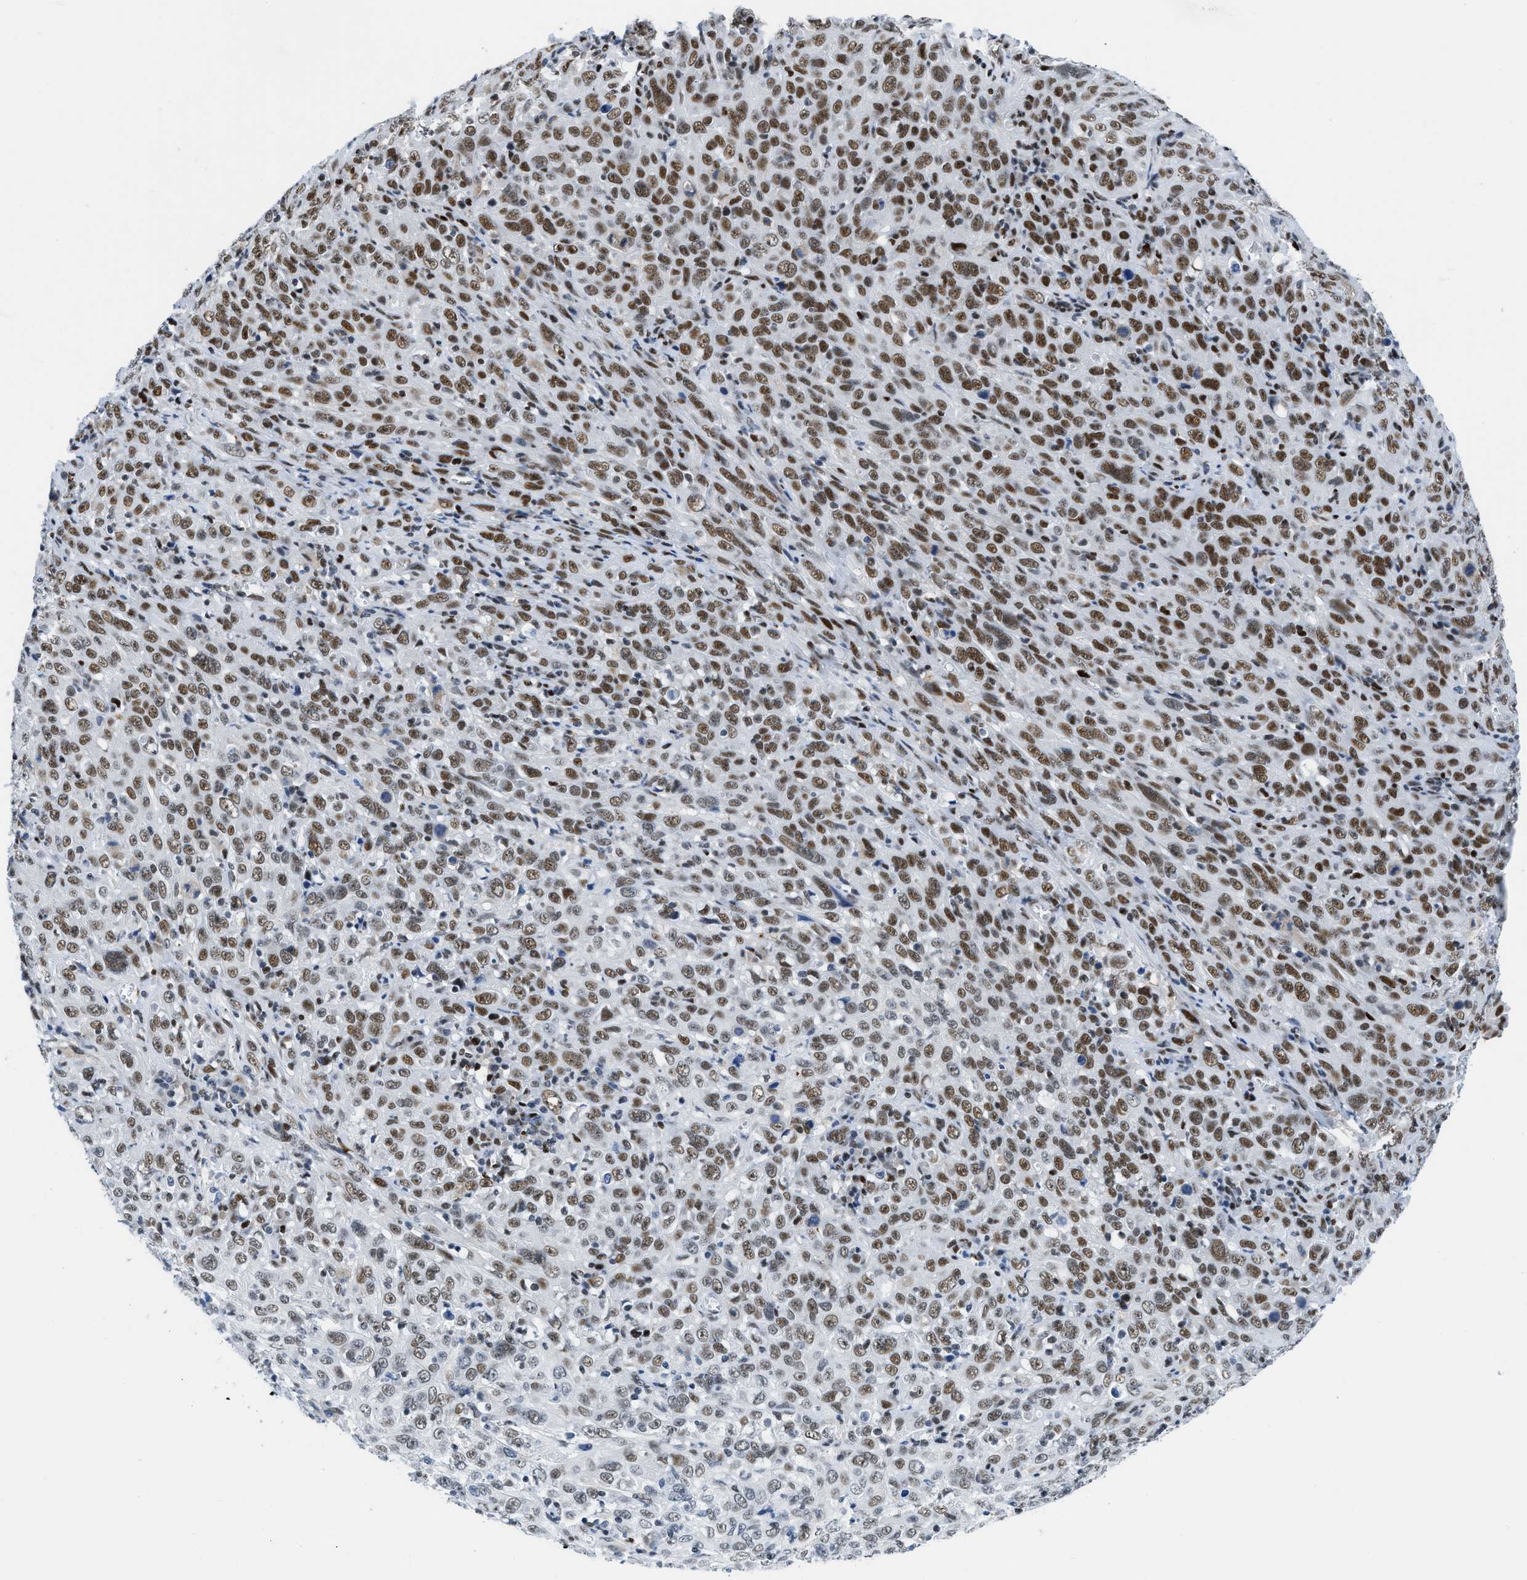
{"staining": {"intensity": "moderate", "quantity": "25%-75%", "location": "nuclear"}, "tissue": "cervical cancer", "cell_type": "Tumor cells", "image_type": "cancer", "snomed": [{"axis": "morphology", "description": "Squamous cell carcinoma, NOS"}, {"axis": "topography", "description": "Cervix"}], "caption": "There is medium levels of moderate nuclear positivity in tumor cells of cervical cancer (squamous cell carcinoma), as demonstrated by immunohistochemical staining (brown color).", "gene": "SMARCAD1", "patient": {"sex": "female", "age": 46}}